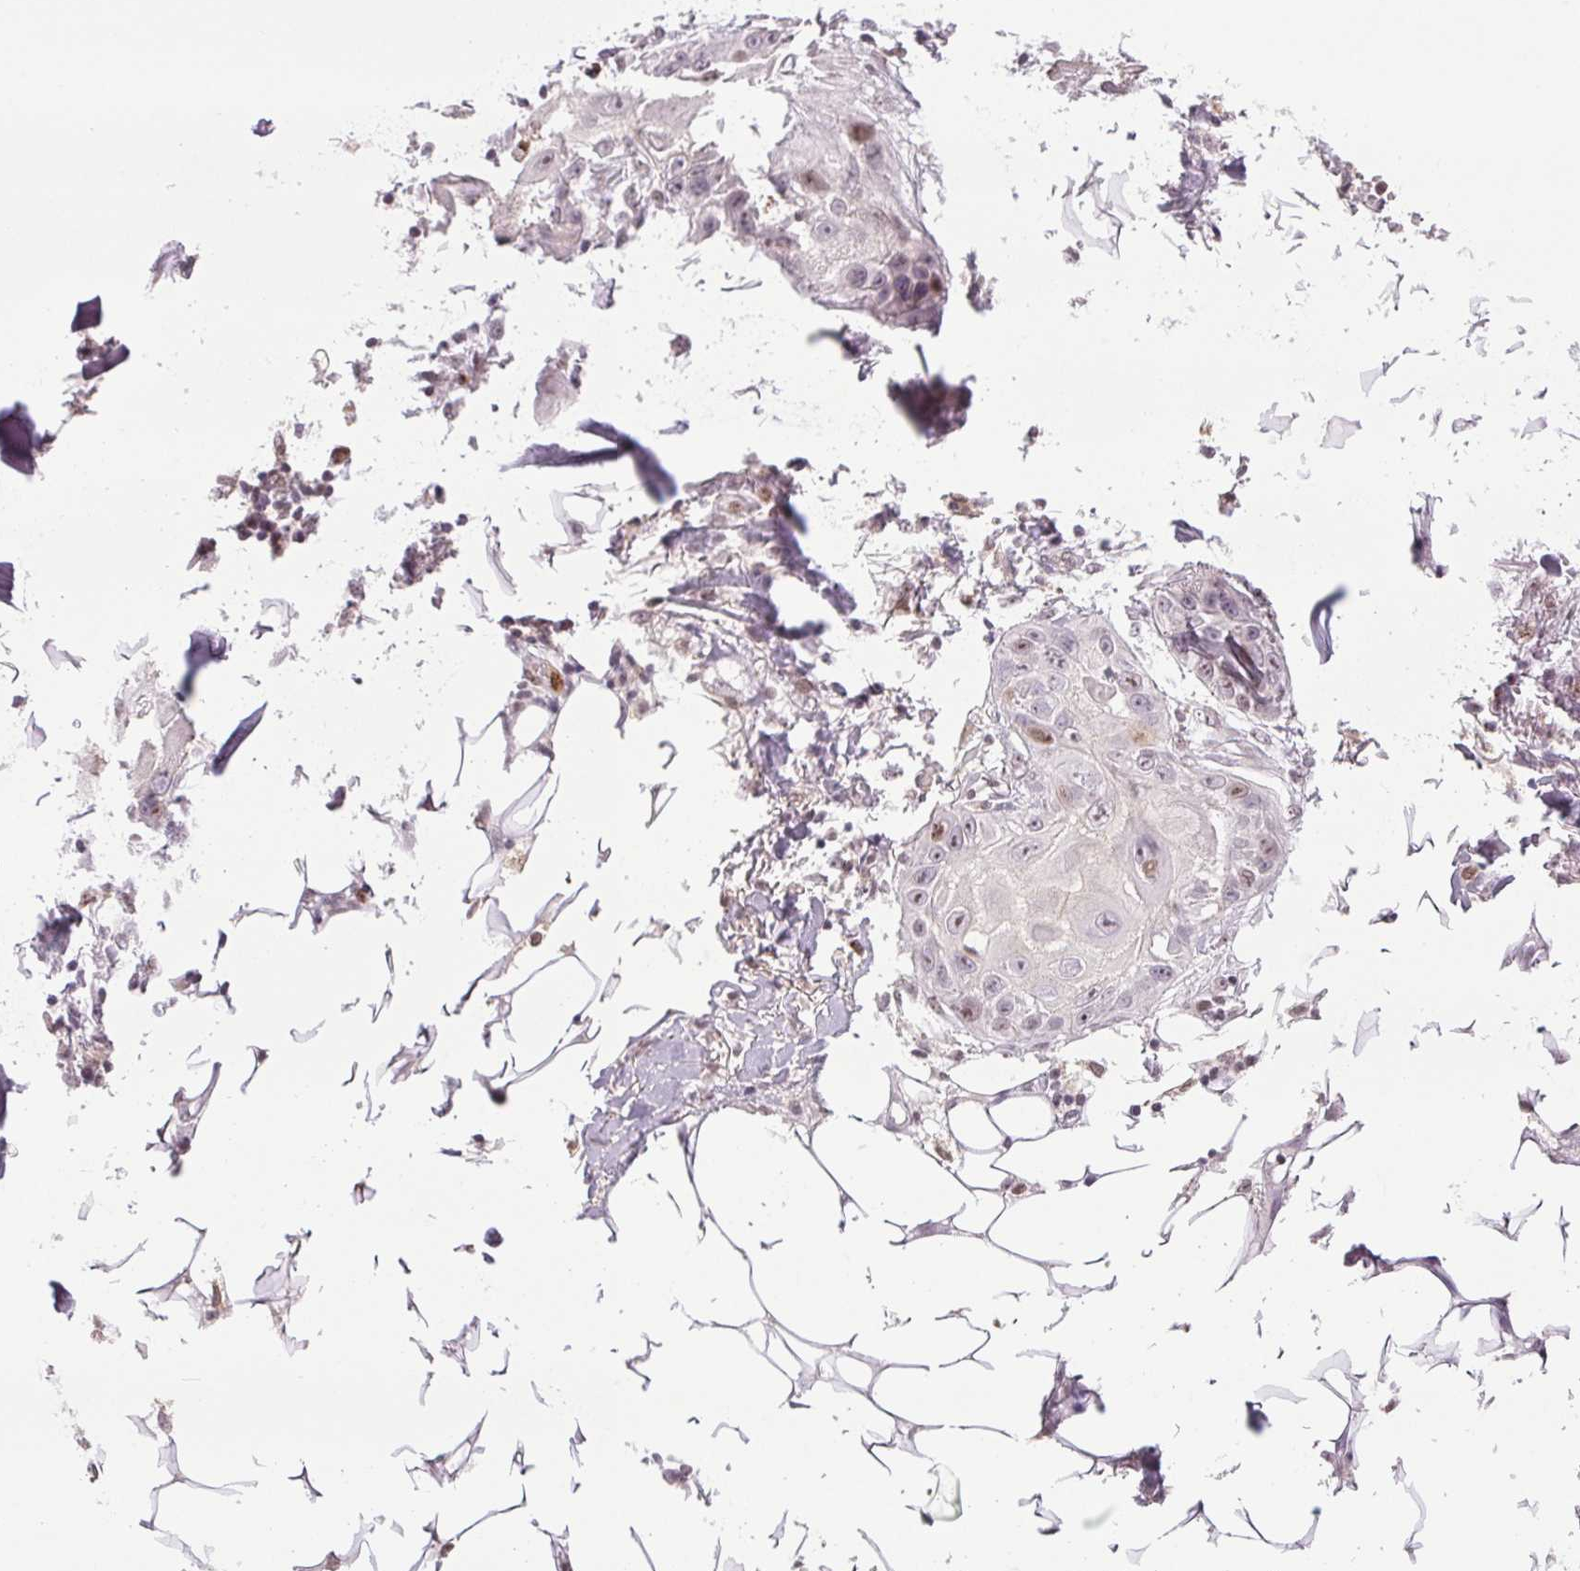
{"staining": {"intensity": "moderate", "quantity": "<25%", "location": "nuclear"}, "tissue": "skin cancer", "cell_type": "Tumor cells", "image_type": "cancer", "snomed": [{"axis": "morphology", "description": "Squamous cell carcinoma, NOS"}, {"axis": "topography", "description": "Skin"}], "caption": "IHC staining of skin squamous cell carcinoma, which exhibits low levels of moderate nuclear expression in approximately <25% of tumor cells indicating moderate nuclear protein expression. The staining was performed using DAB (3,3'-diaminobenzidine) (brown) for protein detection and nuclei were counterstained in hematoxylin (blue).", "gene": "SMIM6", "patient": {"sex": "female", "age": 91}}